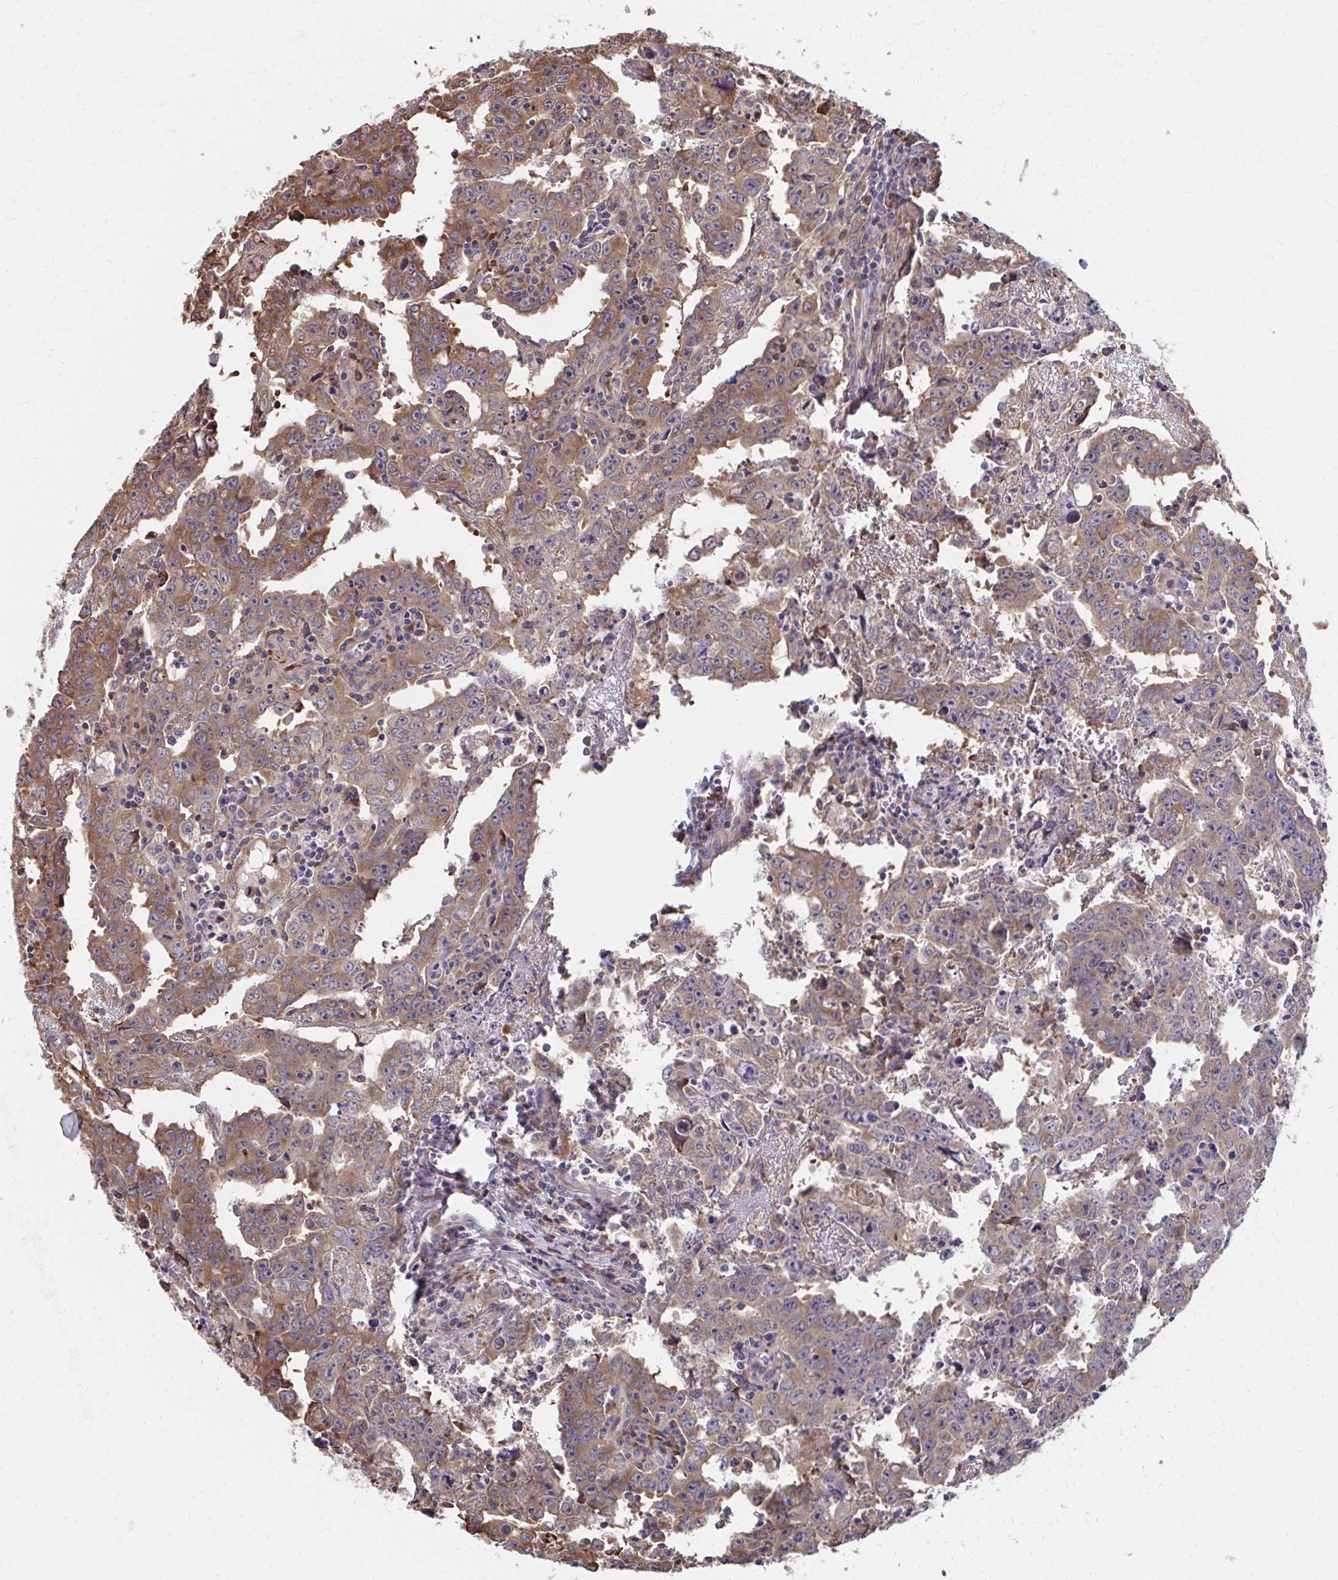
{"staining": {"intensity": "moderate", "quantity": ">75%", "location": "cytoplasmic/membranous"}, "tissue": "testis cancer", "cell_type": "Tumor cells", "image_type": "cancer", "snomed": [{"axis": "morphology", "description": "Carcinoma, Embryonal, NOS"}, {"axis": "topography", "description": "Testis"}], "caption": "Immunohistochemistry histopathology image of neoplastic tissue: embryonal carcinoma (testis) stained using immunohistochemistry exhibits medium levels of moderate protein expression localized specifically in the cytoplasmic/membranous of tumor cells, appearing as a cytoplasmic/membranous brown color.", "gene": "ZNF778", "patient": {"sex": "male", "age": 22}}